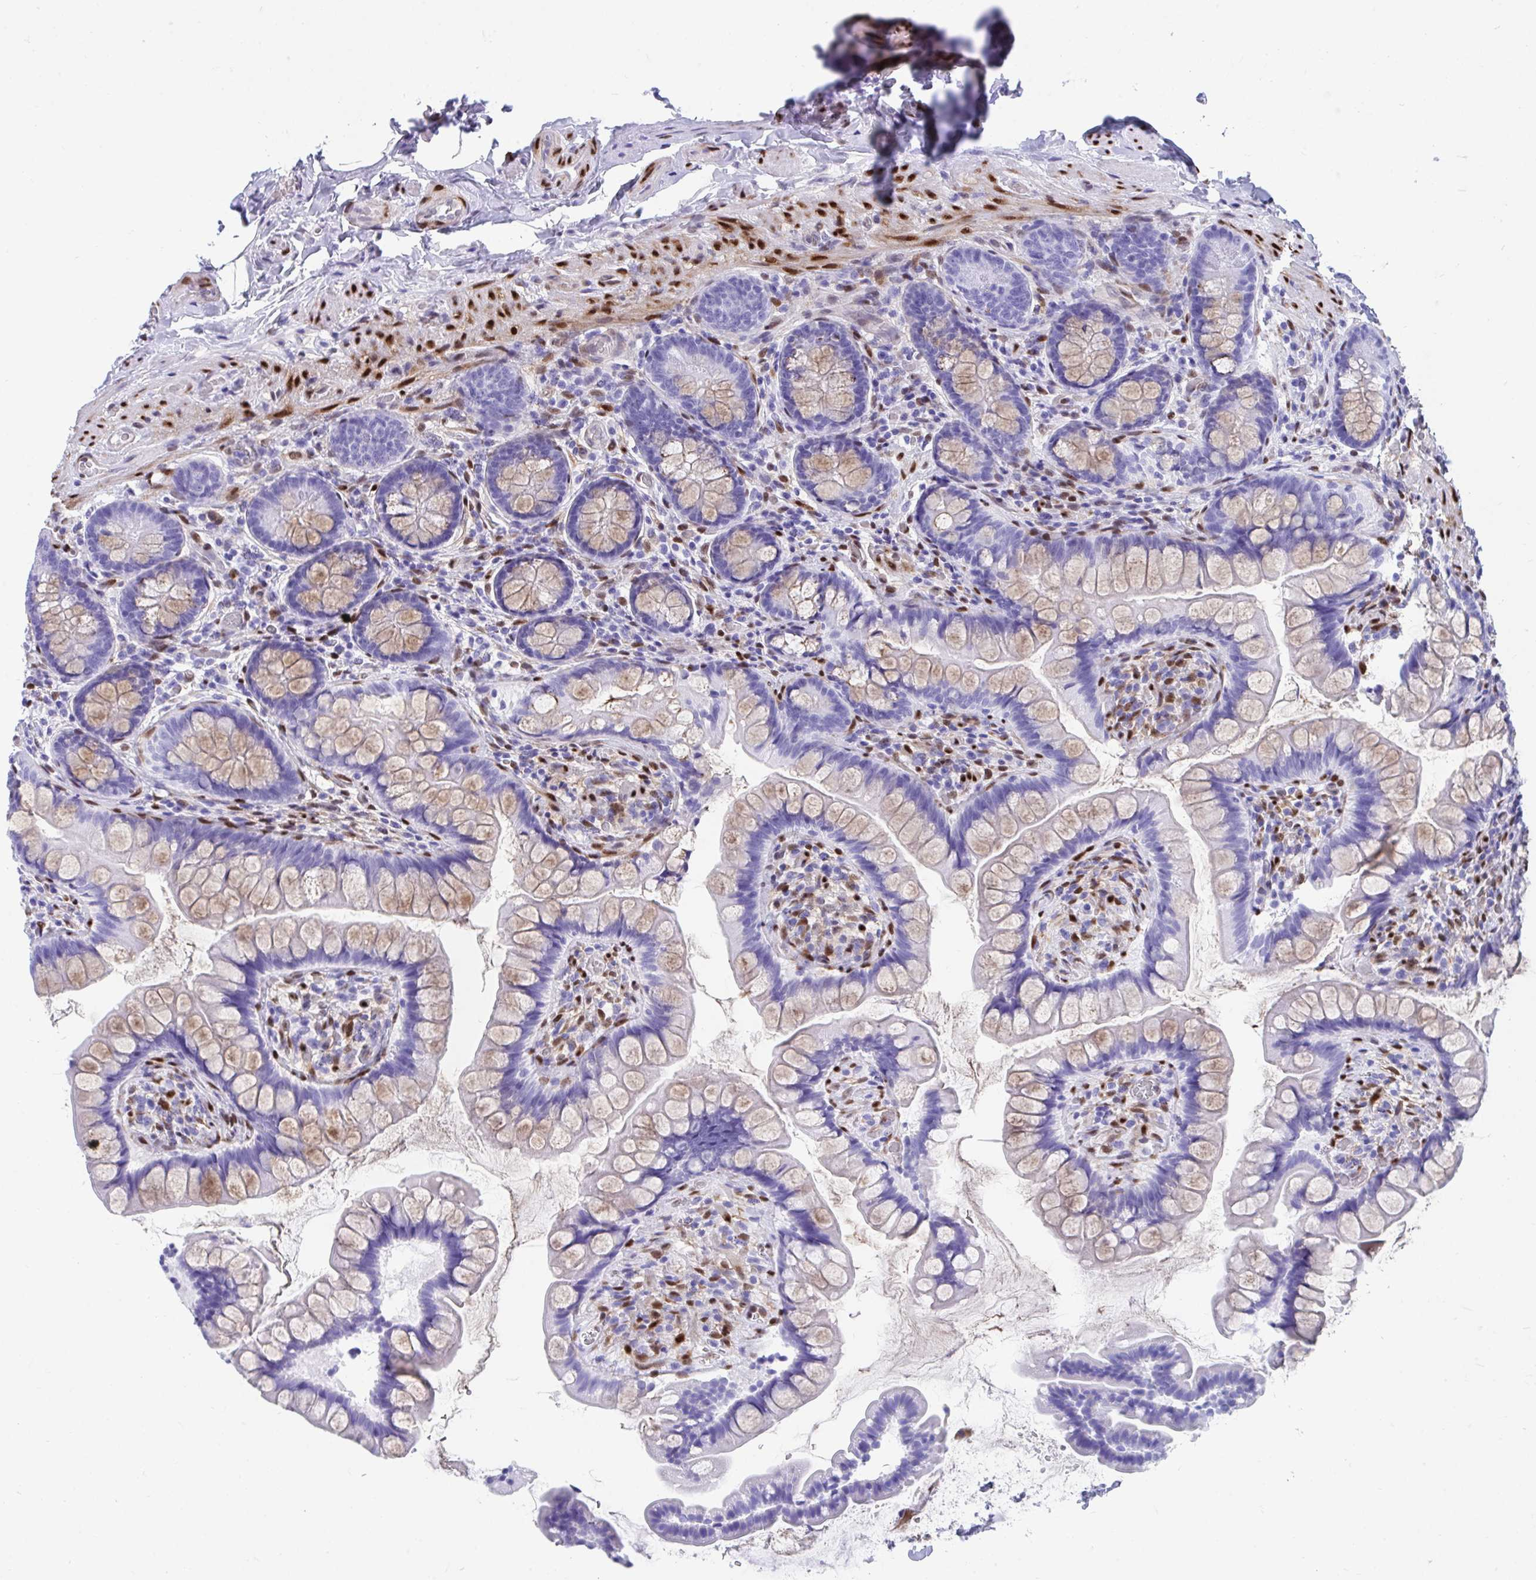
{"staining": {"intensity": "moderate", "quantity": "25%-75%", "location": "cytoplasmic/membranous"}, "tissue": "small intestine", "cell_type": "Glandular cells", "image_type": "normal", "snomed": [{"axis": "morphology", "description": "Normal tissue, NOS"}, {"axis": "topography", "description": "Small intestine"}], "caption": "About 25%-75% of glandular cells in normal small intestine exhibit moderate cytoplasmic/membranous protein staining as visualized by brown immunohistochemical staining.", "gene": "RBPMS", "patient": {"sex": "male", "age": 70}}